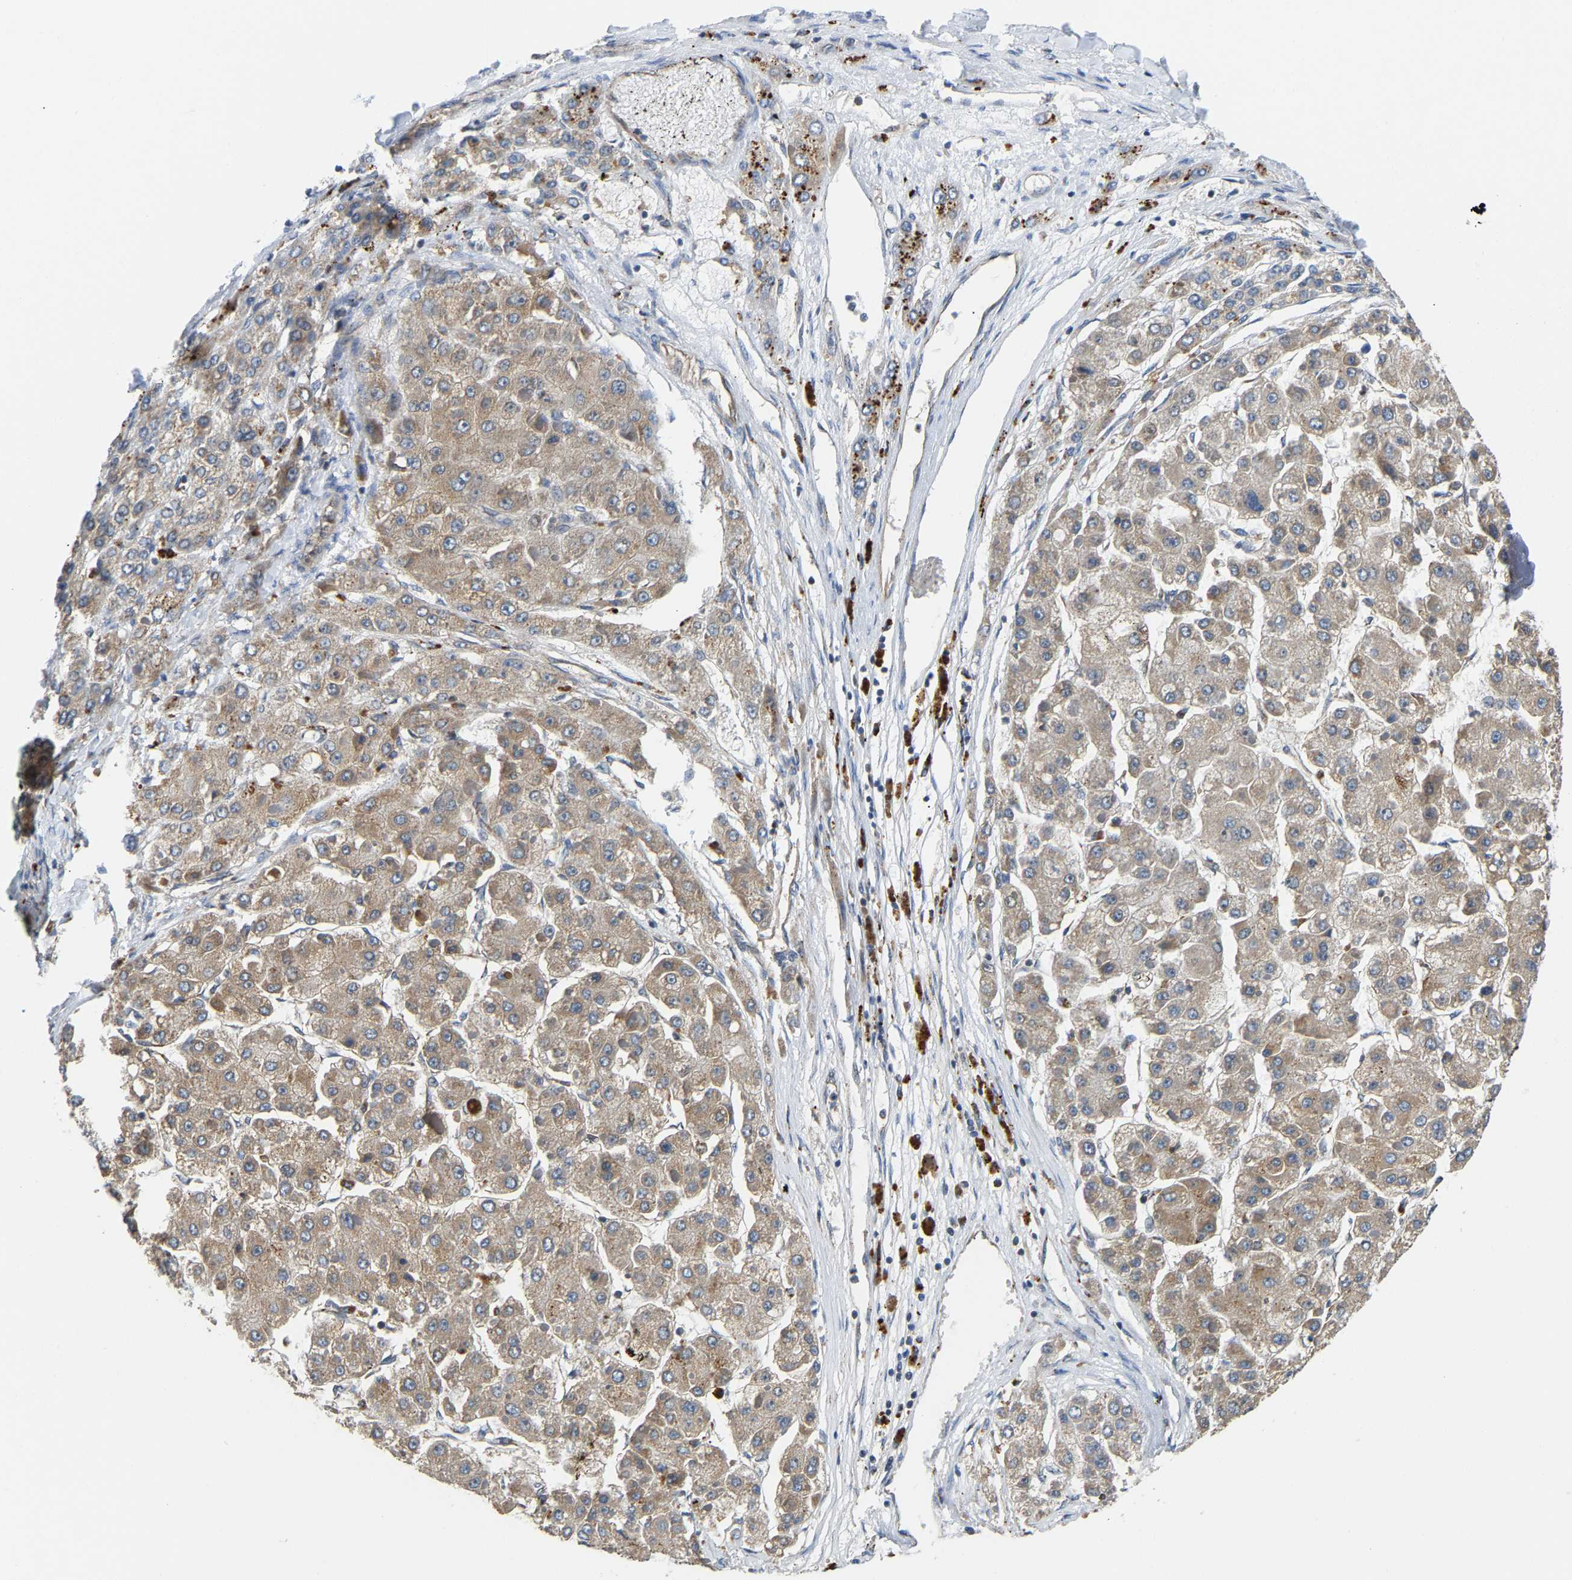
{"staining": {"intensity": "moderate", "quantity": ">75%", "location": "cytoplasmic/membranous"}, "tissue": "liver cancer", "cell_type": "Tumor cells", "image_type": "cancer", "snomed": [{"axis": "morphology", "description": "Carcinoma, Hepatocellular, NOS"}, {"axis": "topography", "description": "Liver"}], "caption": "Protein expression analysis of human hepatocellular carcinoma (liver) reveals moderate cytoplasmic/membranous expression in about >75% of tumor cells. Immunohistochemistry stains the protein in brown and the nuclei are stained blue.", "gene": "GIMAP7", "patient": {"sex": "female", "age": 73}}